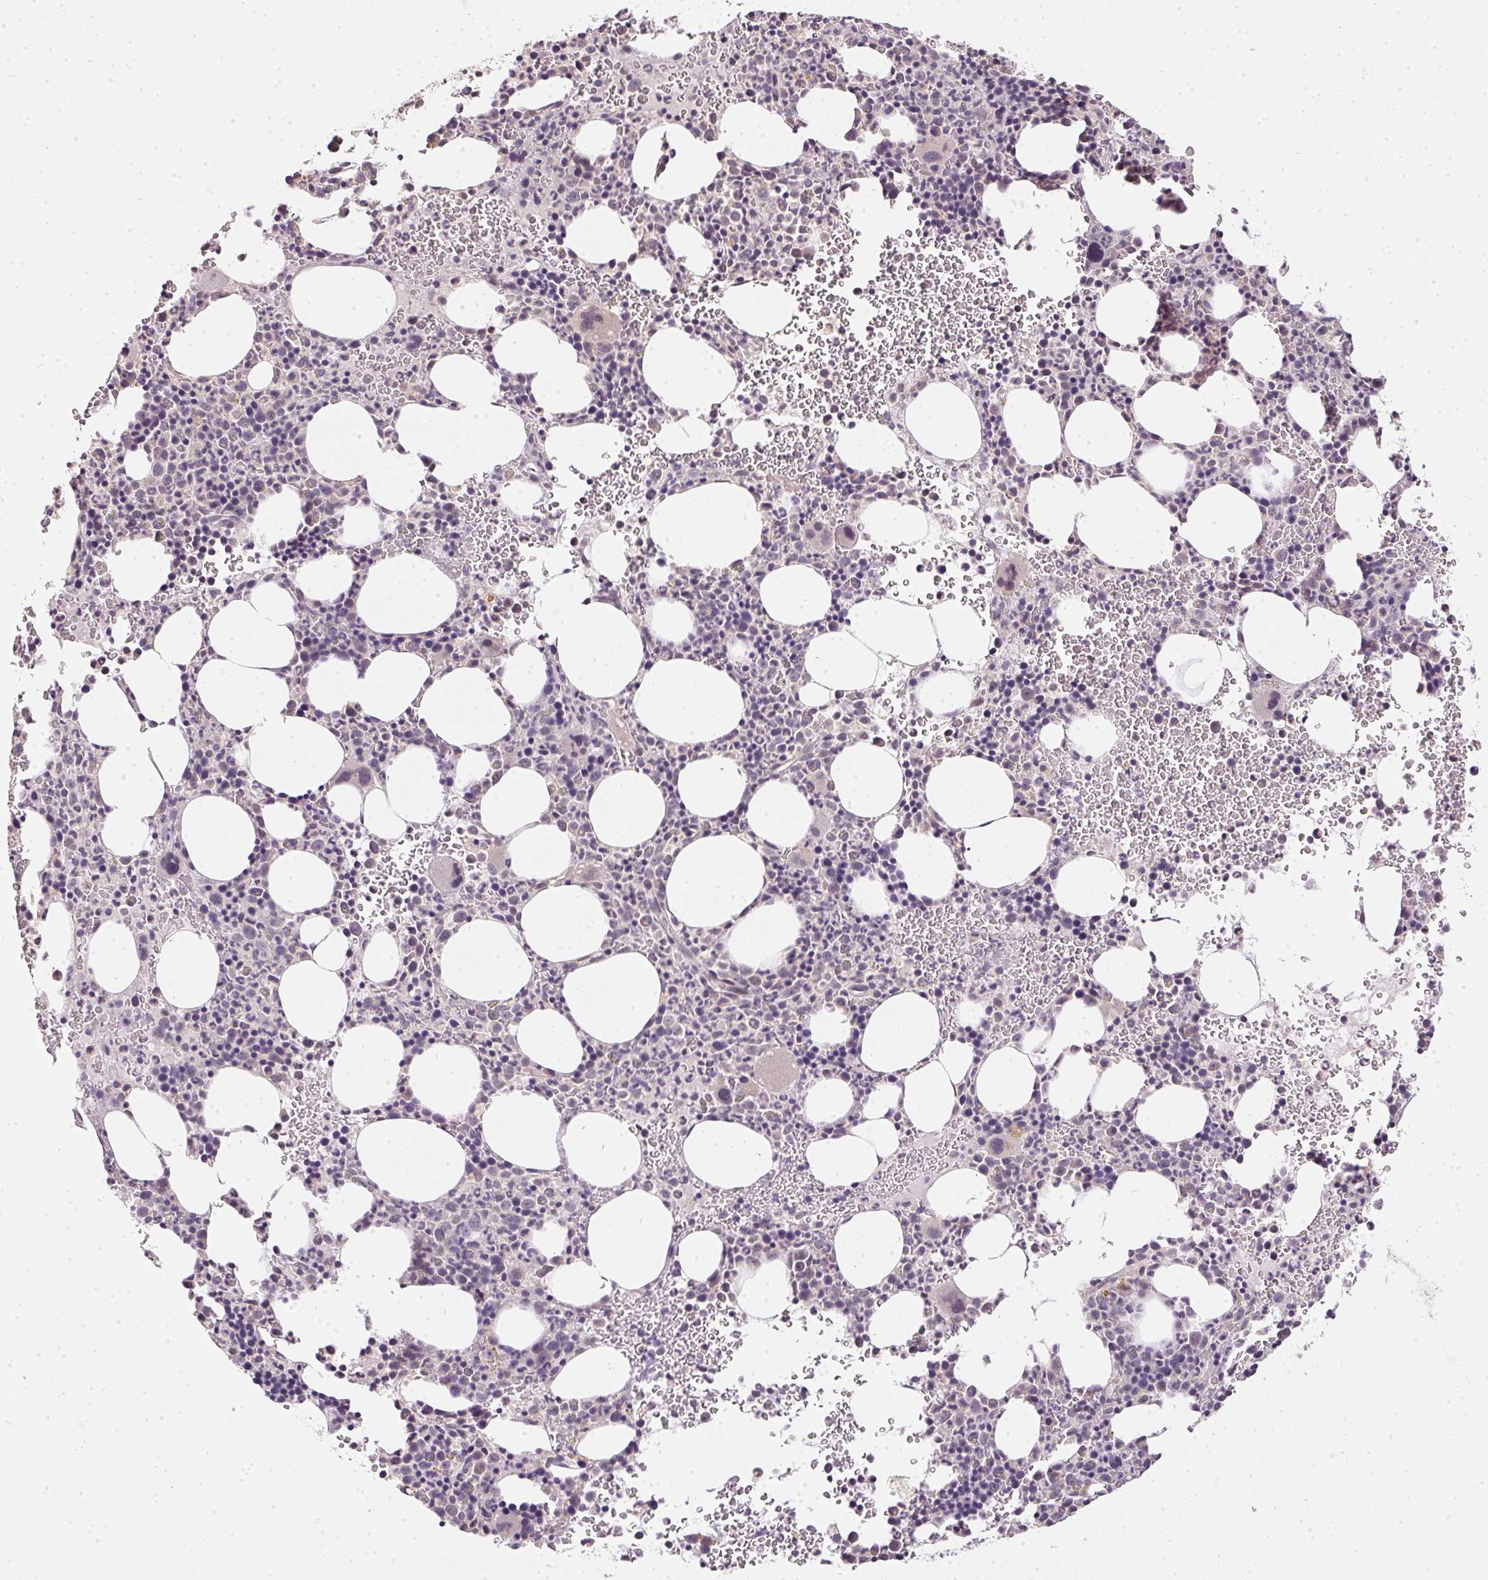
{"staining": {"intensity": "negative", "quantity": "none", "location": "none"}, "tissue": "bone marrow", "cell_type": "Hematopoietic cells", "image_type": "normal", "snomed": [{"axis": "morphology", "description": "Normal tissue, NOS"}, {"axis": "topography", "description": "Bone marrow"}], "caption": "Immunohistochemistry of benign human bone marrow displays no staining in hematopoietic cells.", "gene": "PPP4R4", "patient": {"sex": "male", "age": 63}}